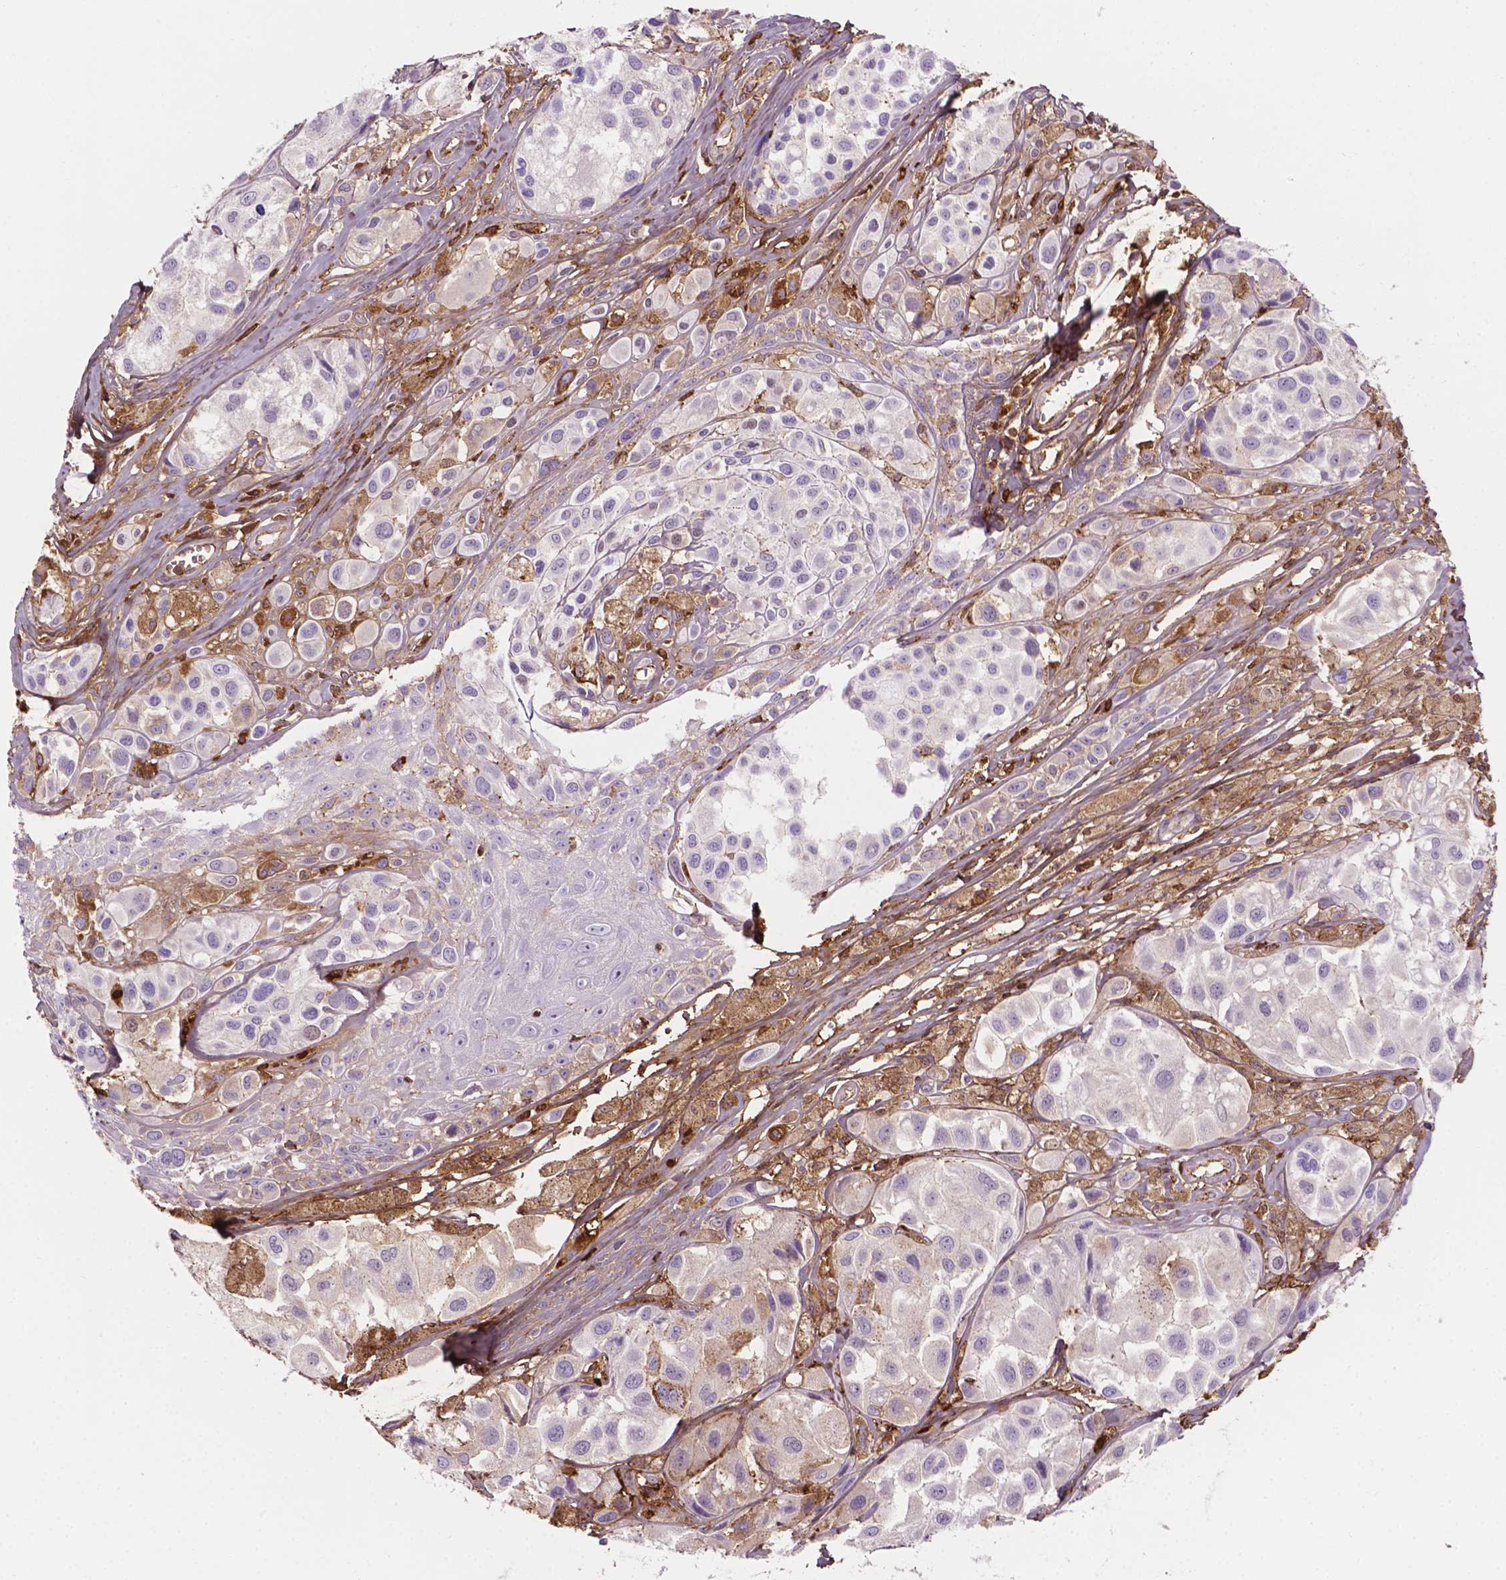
{"staining": {"intensity": "negative", "quantity": "none", "location": "none"}, "tissue": "melanoma", "cell_type": "Tumor cells", "image_type": "cancer", "snomed": [{"axis": "morphology", "description": "Malignant melanoma, NOS"}, {"axis": "topography", "description": "Skin"}], "caption": "Tumor cells are negative for brown protein staining in melanoma. The staining is performed using DAB brown chromogen with nuclei counter-stained in using hematoxylin.", "gene": "DCN", "patient": {"sex": "male", "age": 77}}